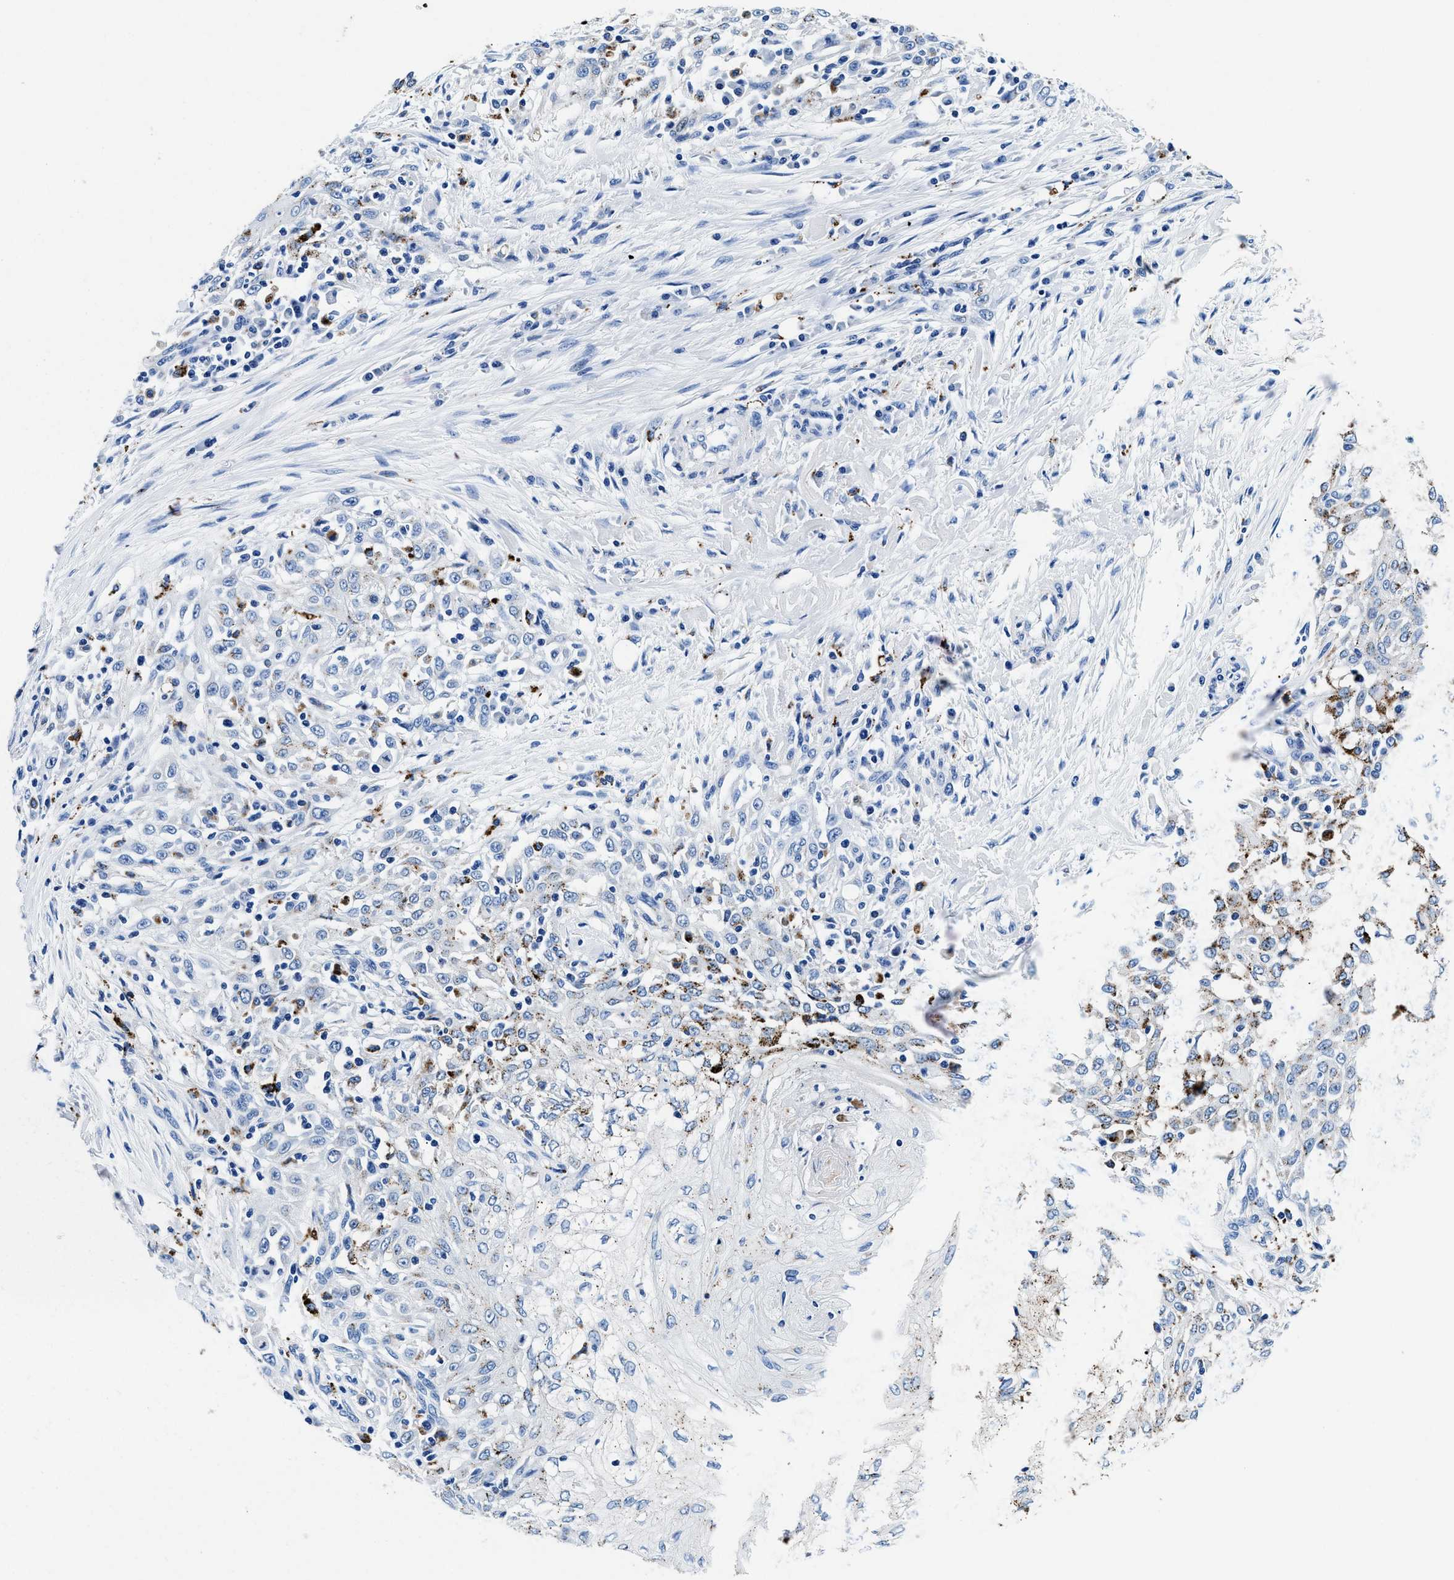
{"staining": {"intensity": "moderate", "quantity": "<25%", "location": "cytoplasmic/membranous"}, "tissue": "skin cancer", "cell_type": "Tumor cells", "image_type": "cancer", "snomed": [{"axis": "morphology", "description": "Squamous cell carcinoma, NOS"}, {"axis": "morphology", "description": "Squamous cell carcinoma, metastatic, NOS"}, {"axis": "topography", "description": "Skin"}, {"axis": "topography", "description": "Lymph node"}], "caption": "The photomicrograph shows a brown stain indicating the presence of a protein in the cytoplasmic/membranous of tumor cells in squamous cell carcinoma (skin).", "gene": "OR14K1", "patient": {"sex": "male", "age": 75}}